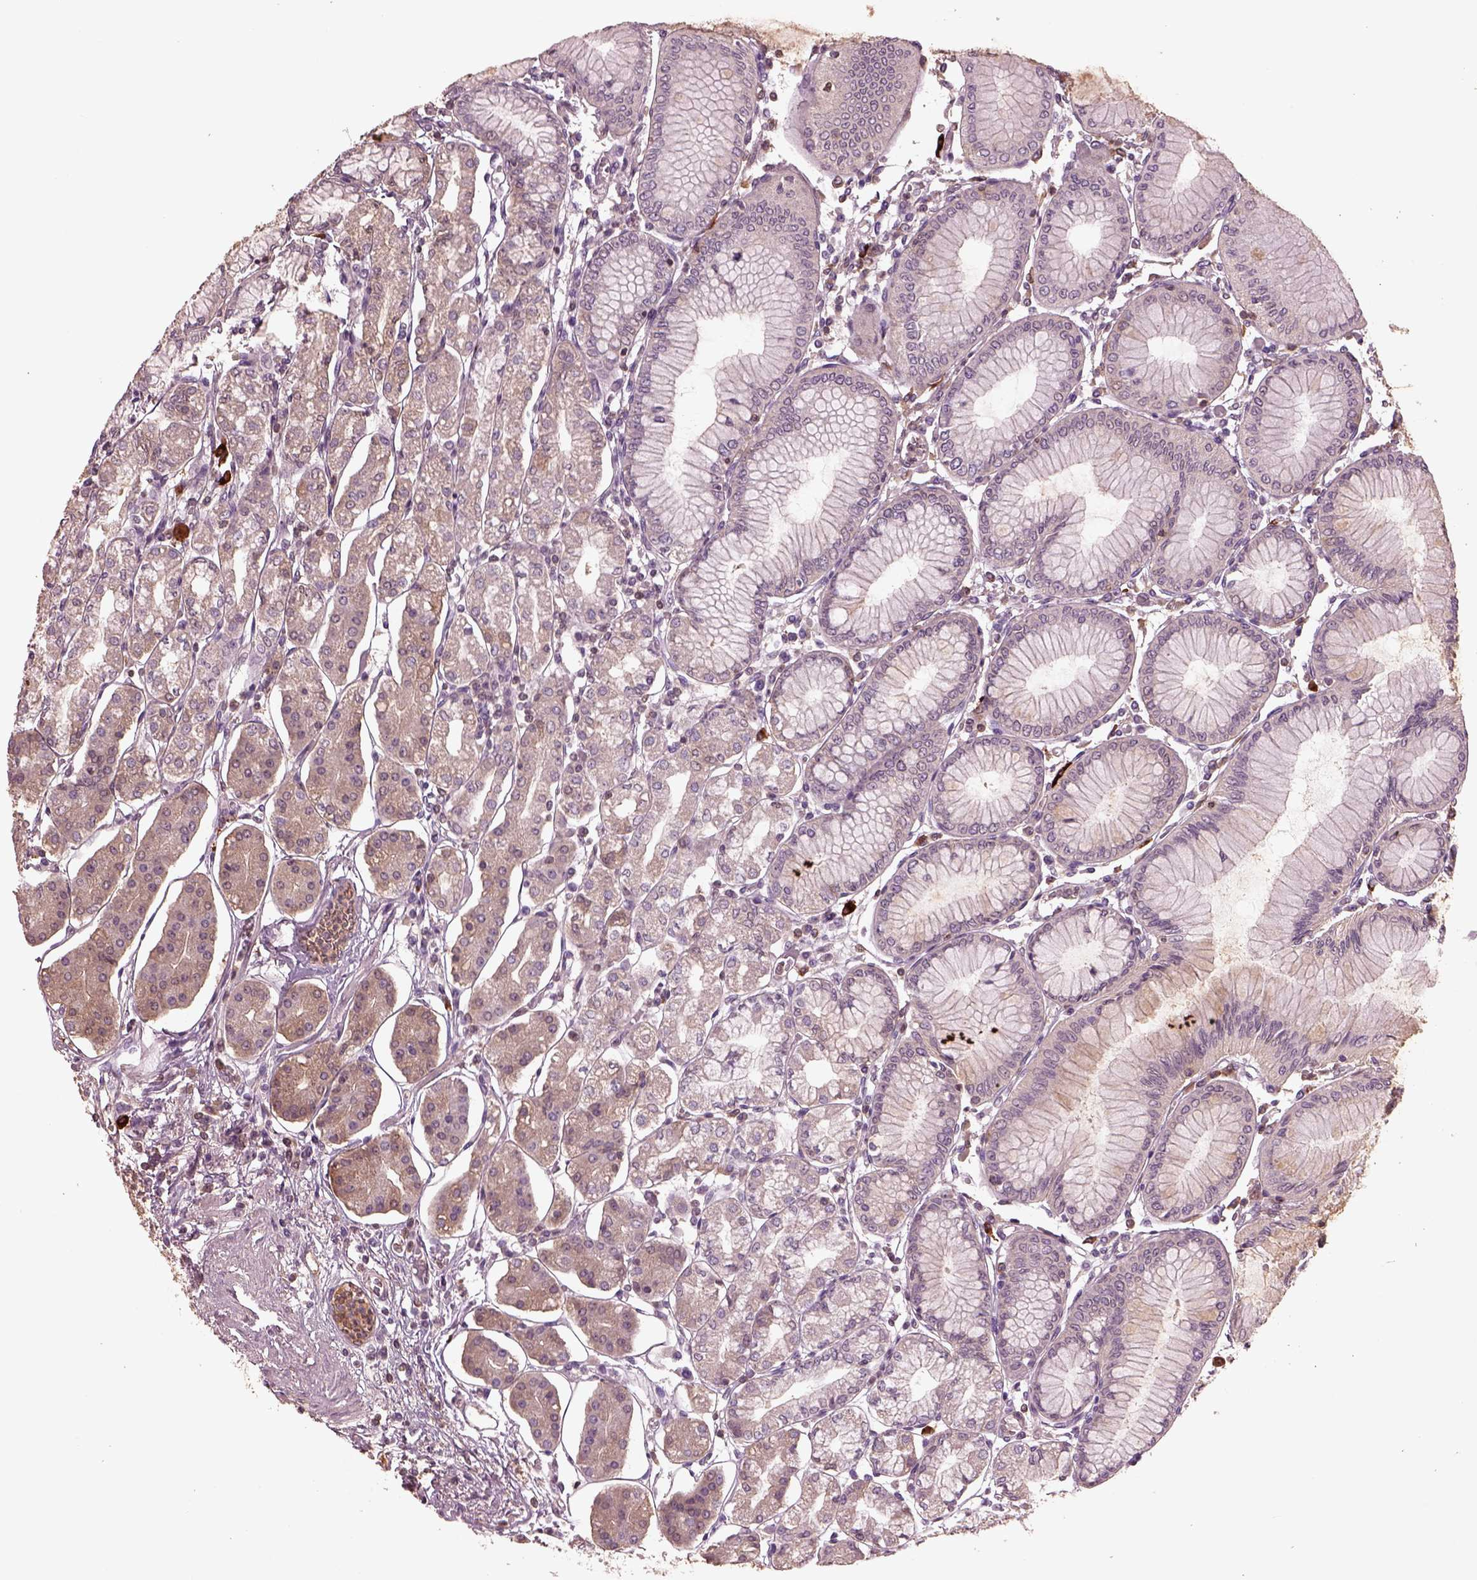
{"staining": {"intensity": "weak", "quantity": "25%-75%", "location": "cytoplasmic/membranous"}, "tissue": "stomach", "cell_type": "Glandular cells", "image_type": "normal", "snomed": [{"axis": "morphology", "description": "Normal tissue, NOS"}, {"axis": "topography", "description": "Skeletal muscle"}, {"axis": "topography", "description": "Stomach"}], "caption": "A high-resolution image shows IHC staining of benign stomach, which displays weak cytoplasmic/membranous expression in approximately 25%-75% of glandular cells.", "gene": "PTX4", "patient": {"sex": "female", "age": 57}}